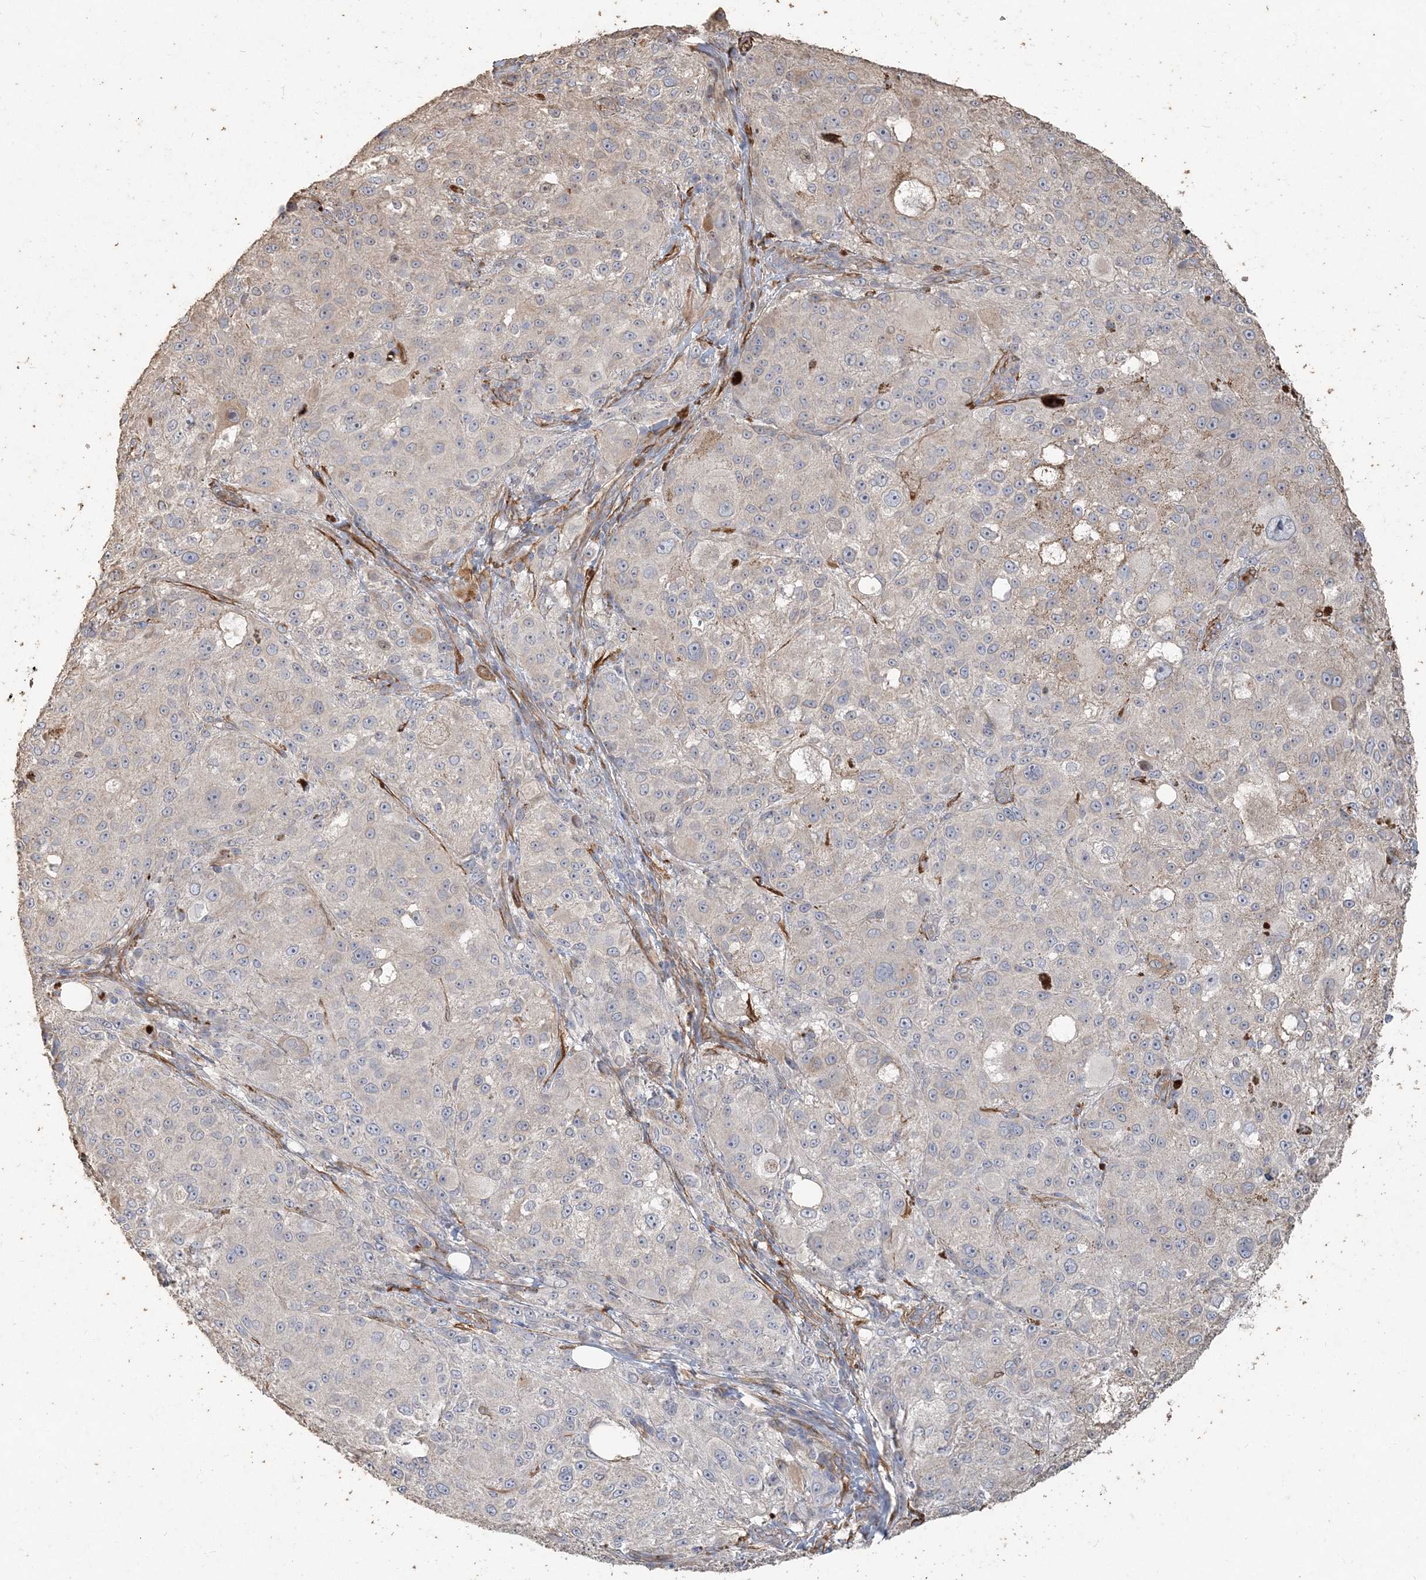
{"staining": {"intensity": "negative", "quantity": "none", "location": "none"}, "tissue": "melanoma", "cell_type": "Tumor cells", "image_type": "cancer", "snomed": [{"axis": "morphology", "description": "Necrosis, NOS"}, {"axis": "morphology", "description": "Malignant melanoma, NOS"}, {"axis": "topography", "description": "Skin"}], "caption": "A high-resolution micrograph shows IHC staining of malignant melanoma, which shows no significant staining in tumor cells.", "gene": "RNF145", "patient": {"sex": "female", "age": 87}}